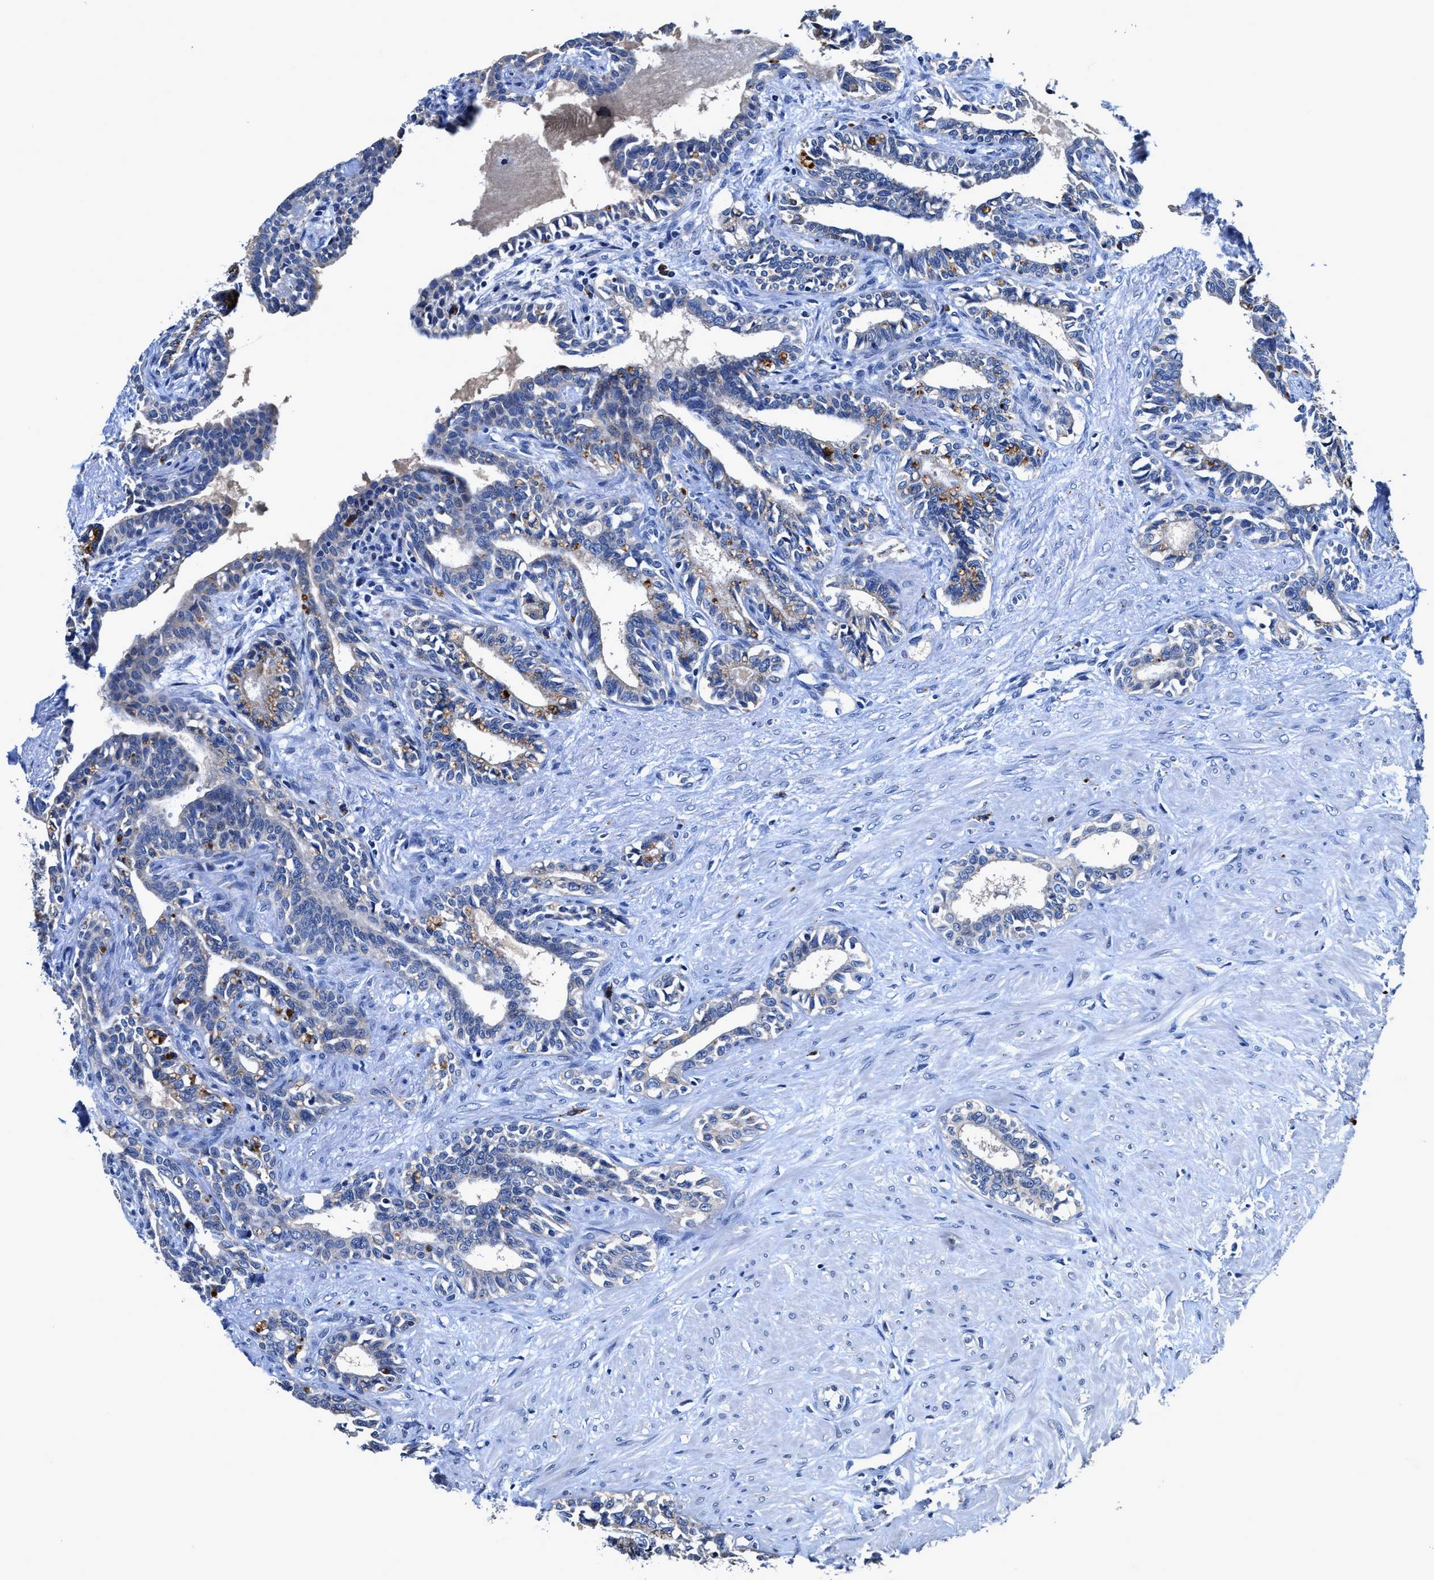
{"staining": {"intensity": "moderate", "quantity": "<25%", "location": "cytoplasmic/membranous"}, "tissue": "seminal vesicle", "cell_type": "Glandular cells", "image_type": "normal", "snomed": [{"axis": "morphology", "description": "Normal tissue, NOS"}, {"axis": "morphology", "description": "Adenocarcinoma, High grade"}, {"axis": "topography", "description": "Prostate"}, {"axis": "topography", "description": "Seminal veicle"}], "caption": "Immunohistochemistry of benign seminal vesicle displays low levels of moderate cytoplasmic/membranous expression in approximately <25% of glandular cells. The protein is shown in brown color, while the nuclei are stained blue.", "gene": "UBR4", "patient": {"sex": "male", "age": 55}}